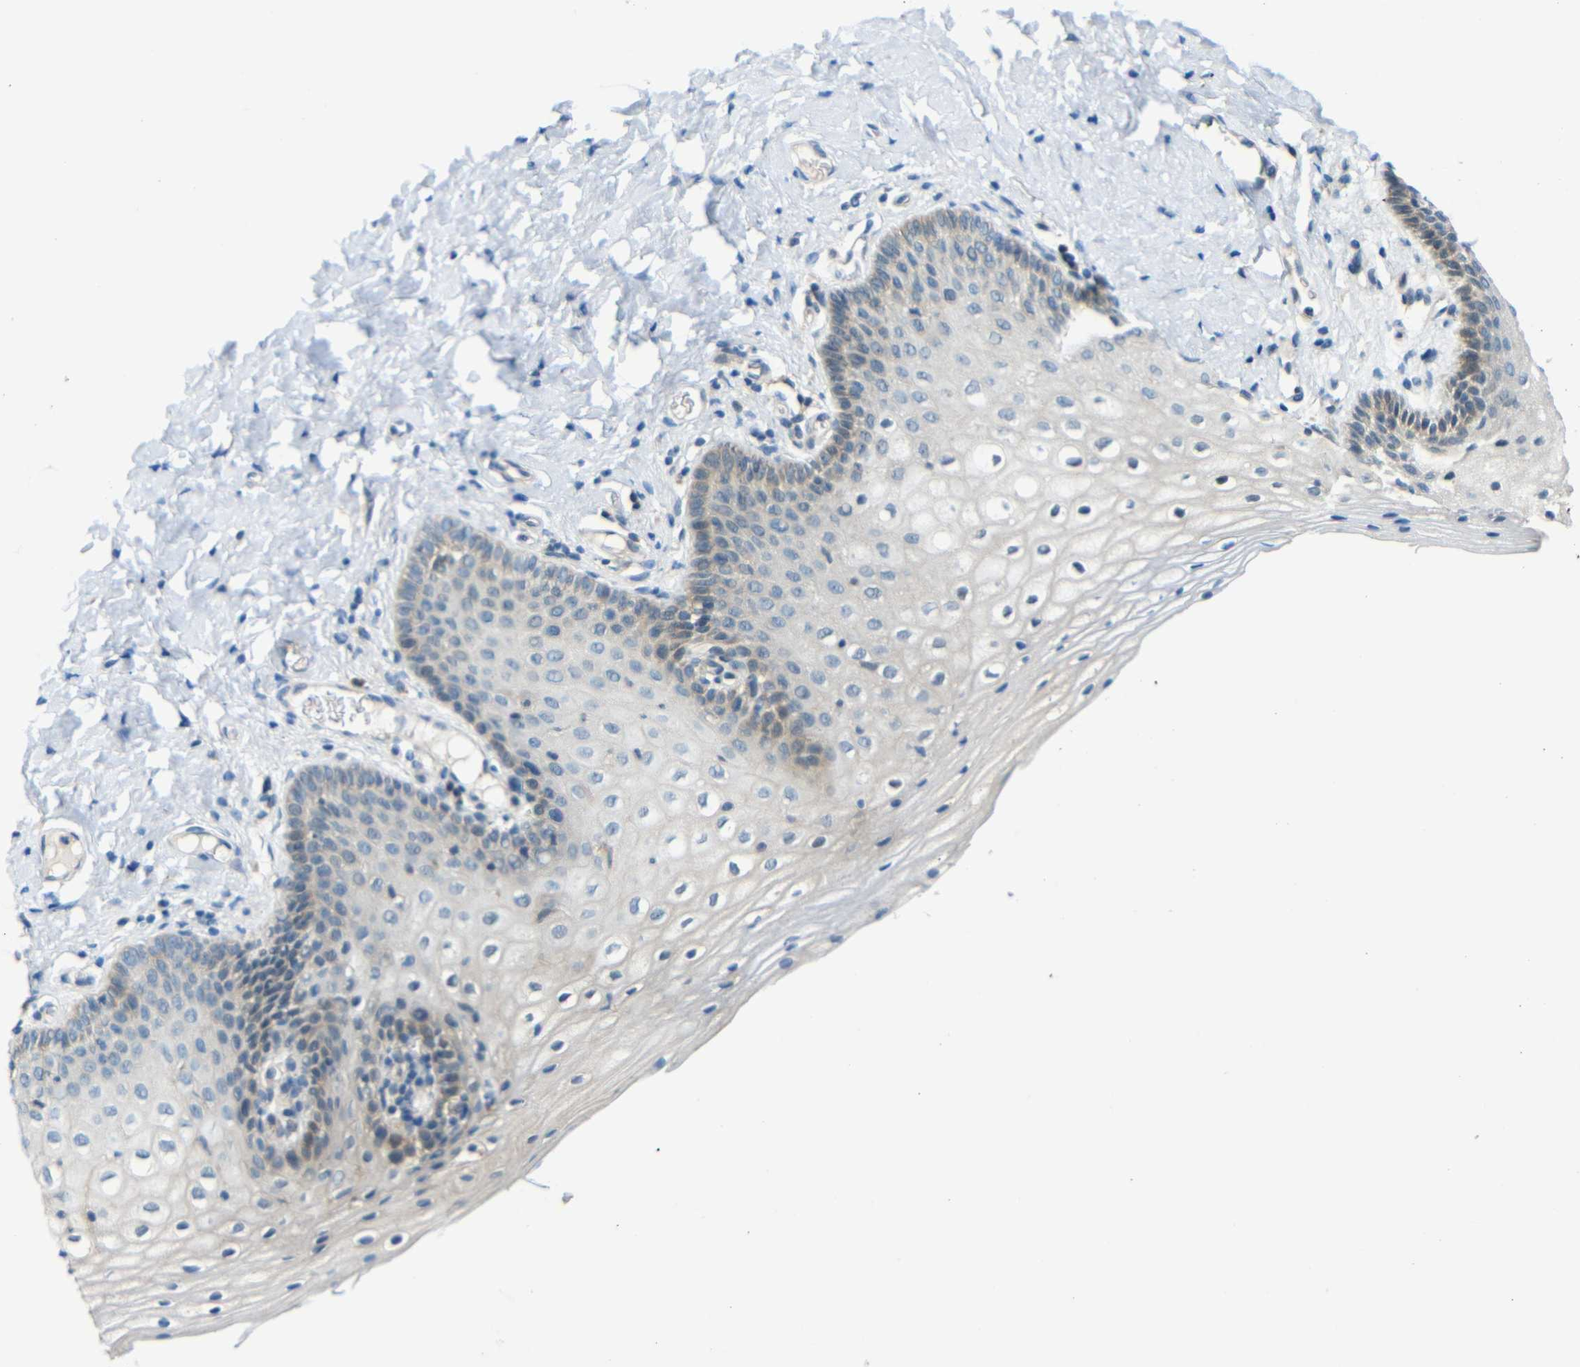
{"staining": {"intensity": "negative", "quantity": "none", "location": "none"}, "tissue": "vagina", "cell_type": "Squamous epithelial cells", "image_type": "normal", "snomed": [{"axis": "morphology", "description": "Normal tissue, NOS"}, {"axis": "topography", "description": "Vagina"}], "caption": "Protein analysis of normal vagina shows no significant expression in squamous epithelial cells.", "gene": "FNDC3A", "patient": {"sex": "female", "age": 55}}